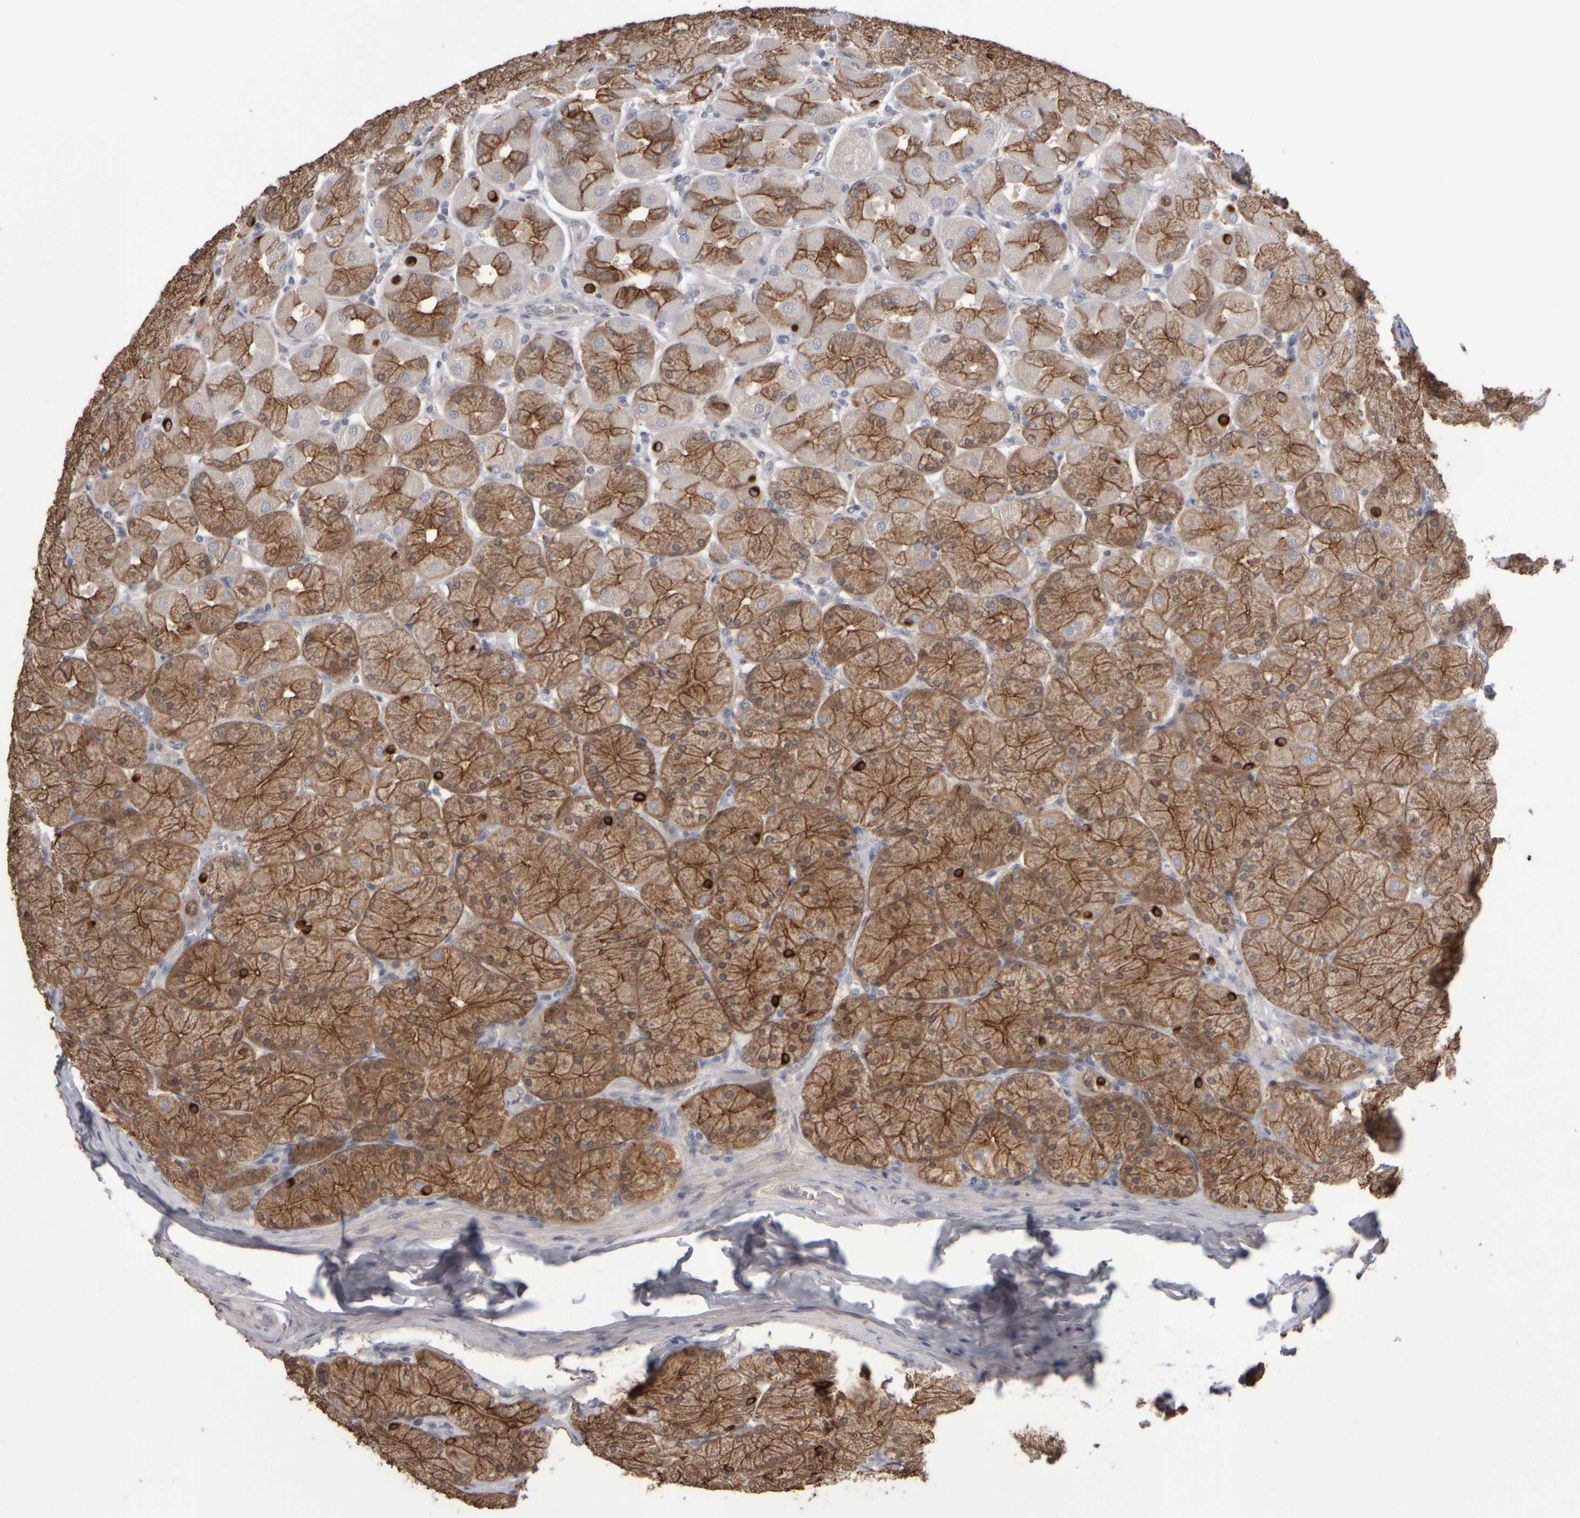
{"staining": {"intensity": "strong", "quantity": ">75%", "location": "cytoplasmic/membranous"}, "tissue": "stomach", "cell_type": "Glandular cells", "image_type": "normal", "snomed": [{"axis": "morphology", "description": "Normal tissue, NOS"}, {"axis": "topography", "description": "Stomach, upper"}], "caption": "Protein analysis of normal stomach exhibits strong cytoplasmic/membranous staining in approximately >75% of glandular cells.", "gene": "EPHX2", "patient": {"sex": "female", "age": 56}}